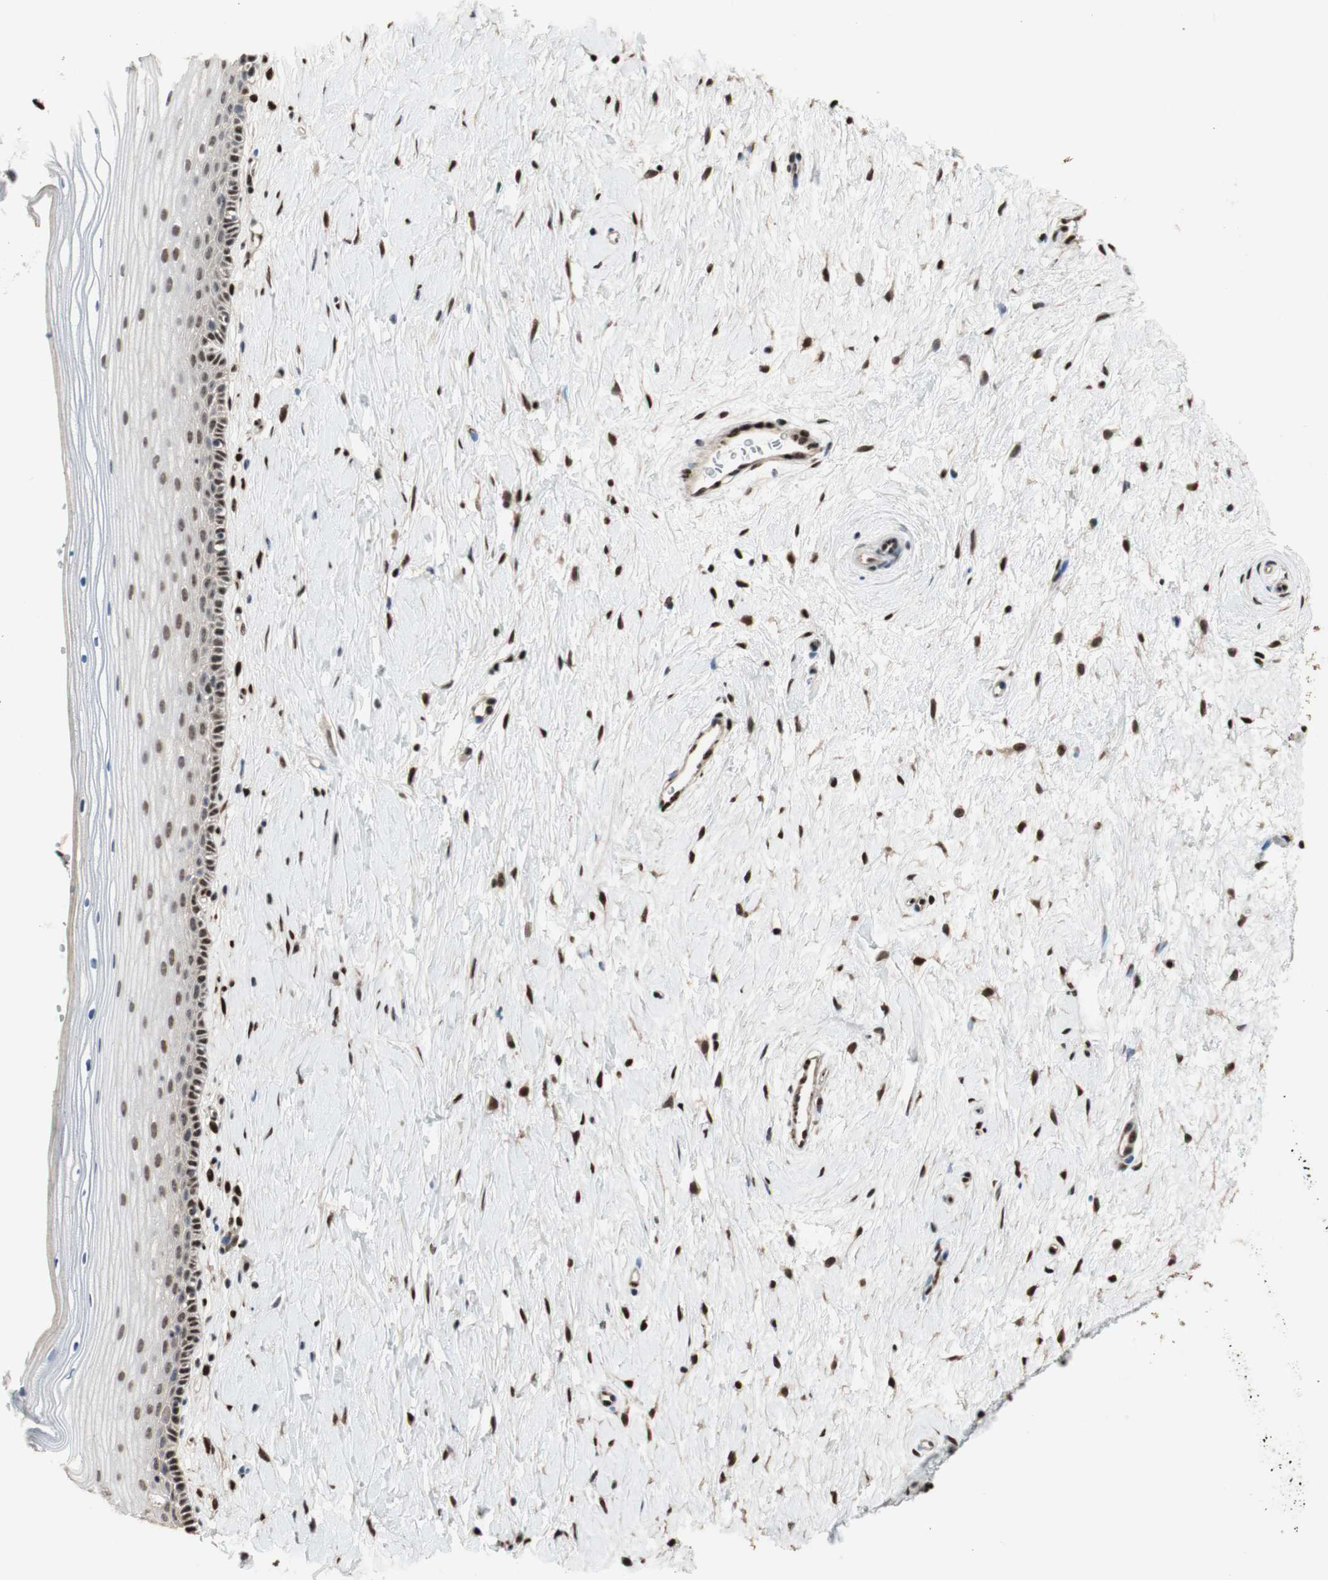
{"staining": {"intensity": "weak", "quantity": "25%-75%", "location": "nuclear"}, "tissue": "cervix", "cell_type": "Glandular cells", "image_type": "normal", "snomed": [{"axis": "morphology", "description": "Normal tissue, NOS"}, {"axis": "topography", "description": "Cervix"}], "caption": "Approximately 25%-75% of glandular cells in normal cervix show weak nuclear protein expression as visualized by brown immunohistochemical staining.", "gene": "PML", "patient": {"sex": "female", "age": 39}}